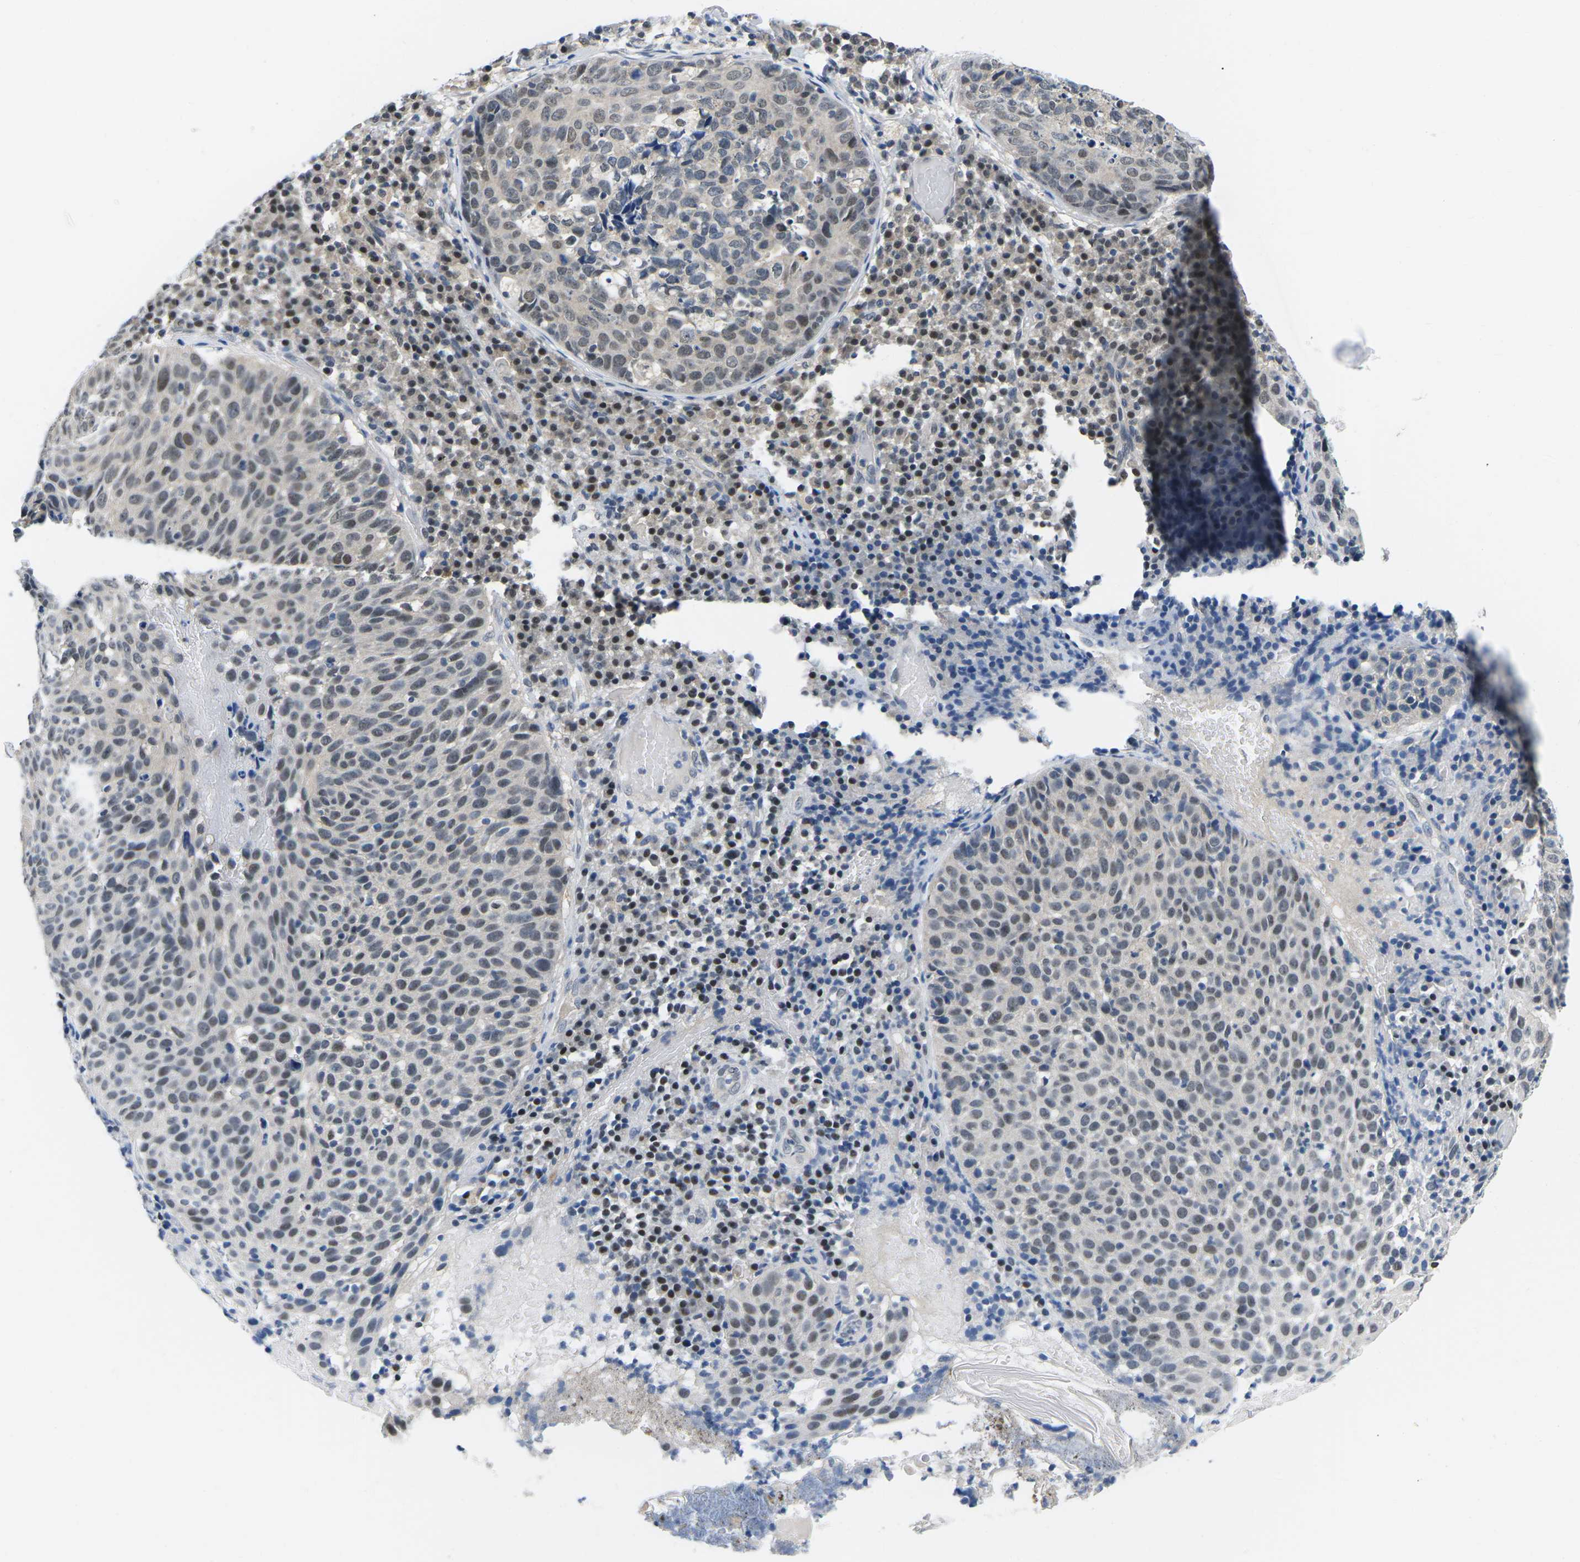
{"staining": {"intensity": "weak", "quantity": "25%-75%", "location": "nuclear"}, "tissue": "skin cancer", "cell_type": "Tumor cells", "image_type": "cancer", "snomed": [{"axis": "morphology", "description": "Squamous cell carcinoma in situ, NOS"}, {"axis": "morphology", "description": "Squamous cell carcinoma, NOS"}, {"axis": "topography", "description": "Skin"}], "caption": "Immunohistochemical staining of human skin squamous cell carcinoma shows low levels of weak nuclear positivity in about 25%-75% of tumor cells.", "gene": "UBA7", "patient": {"sex": "male", "age": 93}}